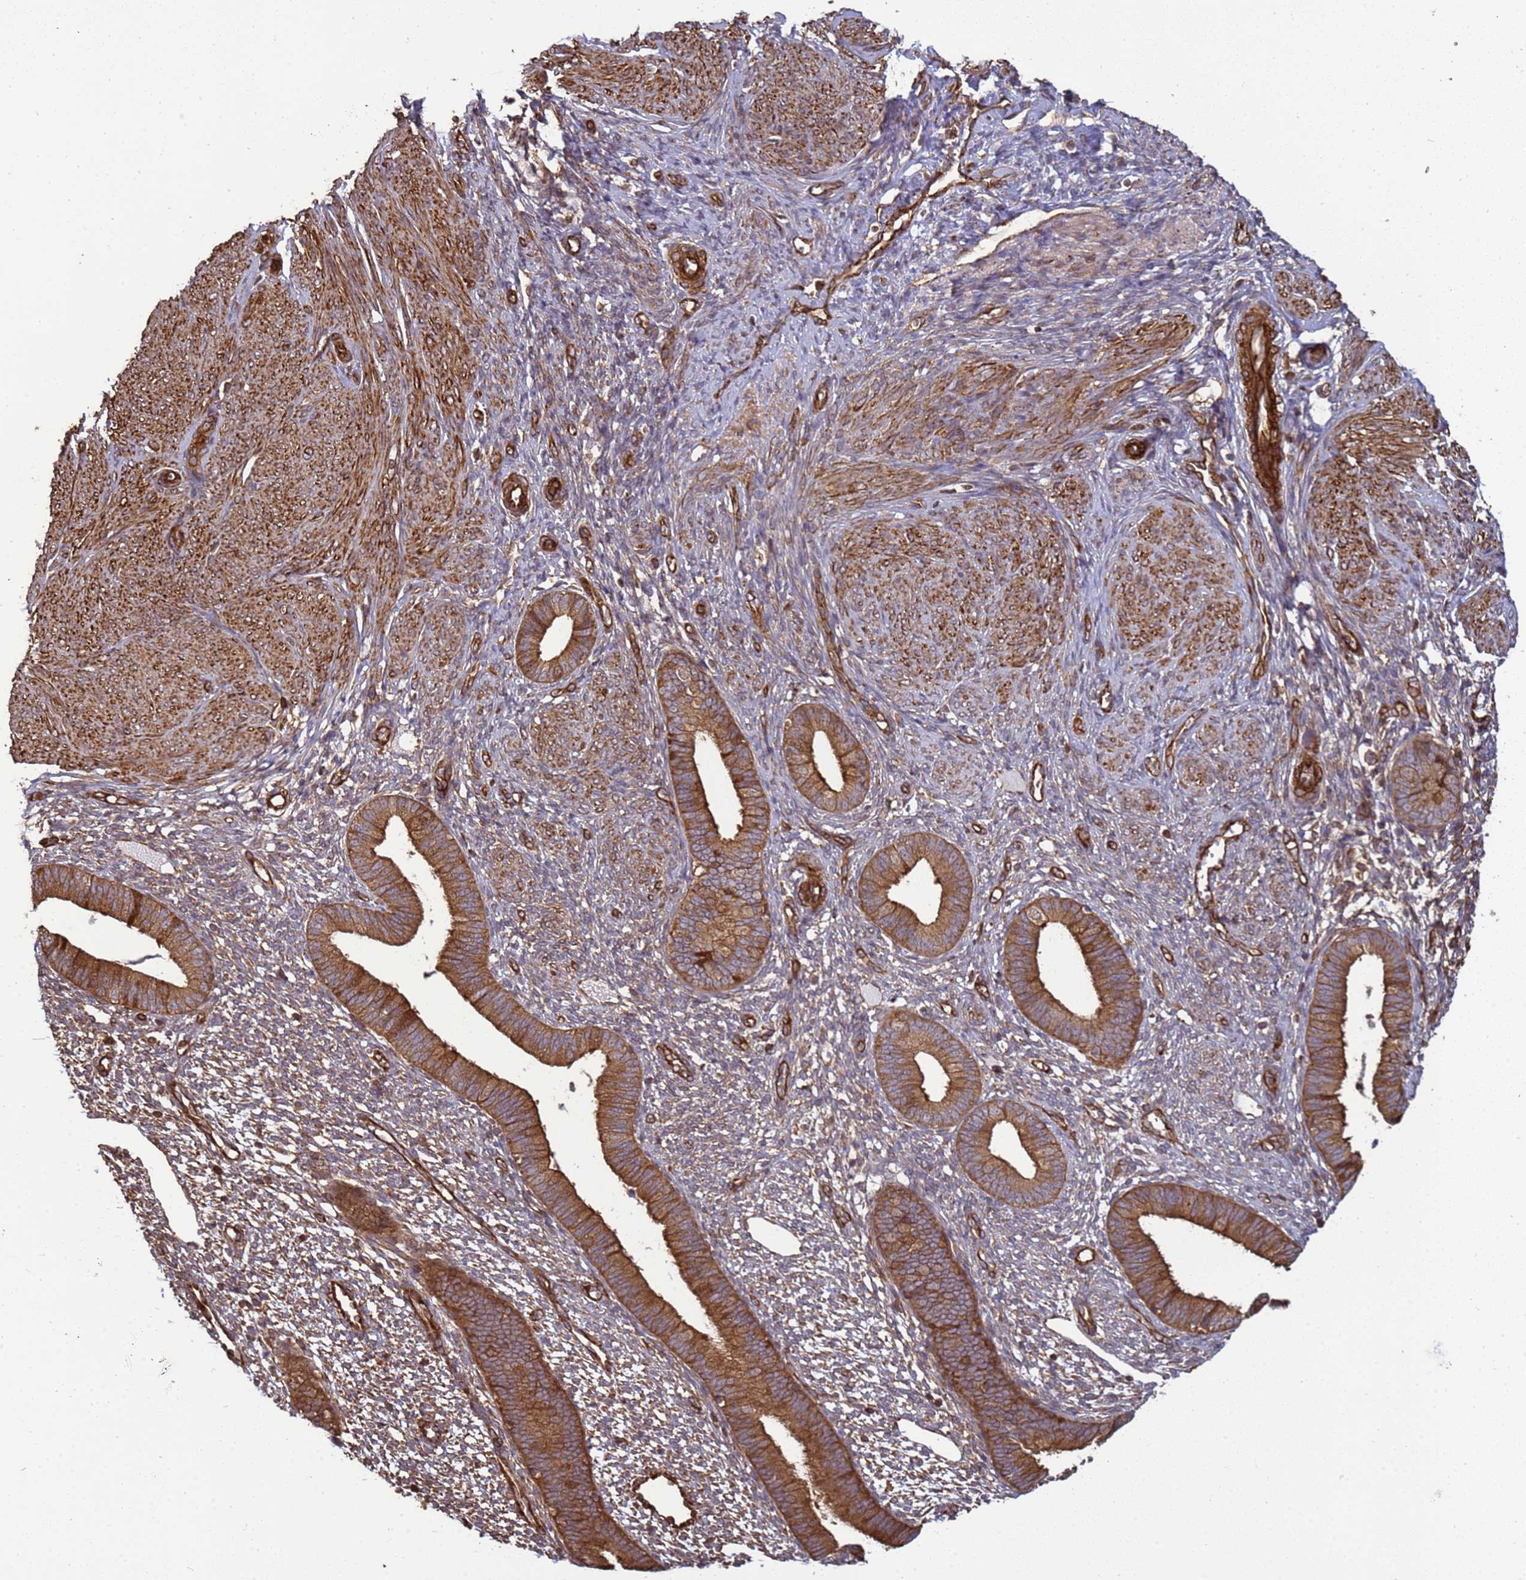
{"staining": {"intensity": "moderate", "quantity": "25%-75%", "location": "cytoplasmic/membranous"}, "tissue": "endometrium", "cell_type": "Cells in endometrial stroma", "image_type": "normal", "snomed": [{"axis": "morphology", "description": "Normal tissue, NOS"}, {"axis": "topography", "description": "Endometrium"}], "caption": "Benign endometrium was stained to show a protein in brown. There is medium levels of moderate cytoplasmic/membranous positivity in about 25%-75% of cells in endometrial stroma. (Brightfield microscopy of DAB IHC at high magnification).", "gene": "CNOT1", "patient": {"sex": "female", "age": 46}}